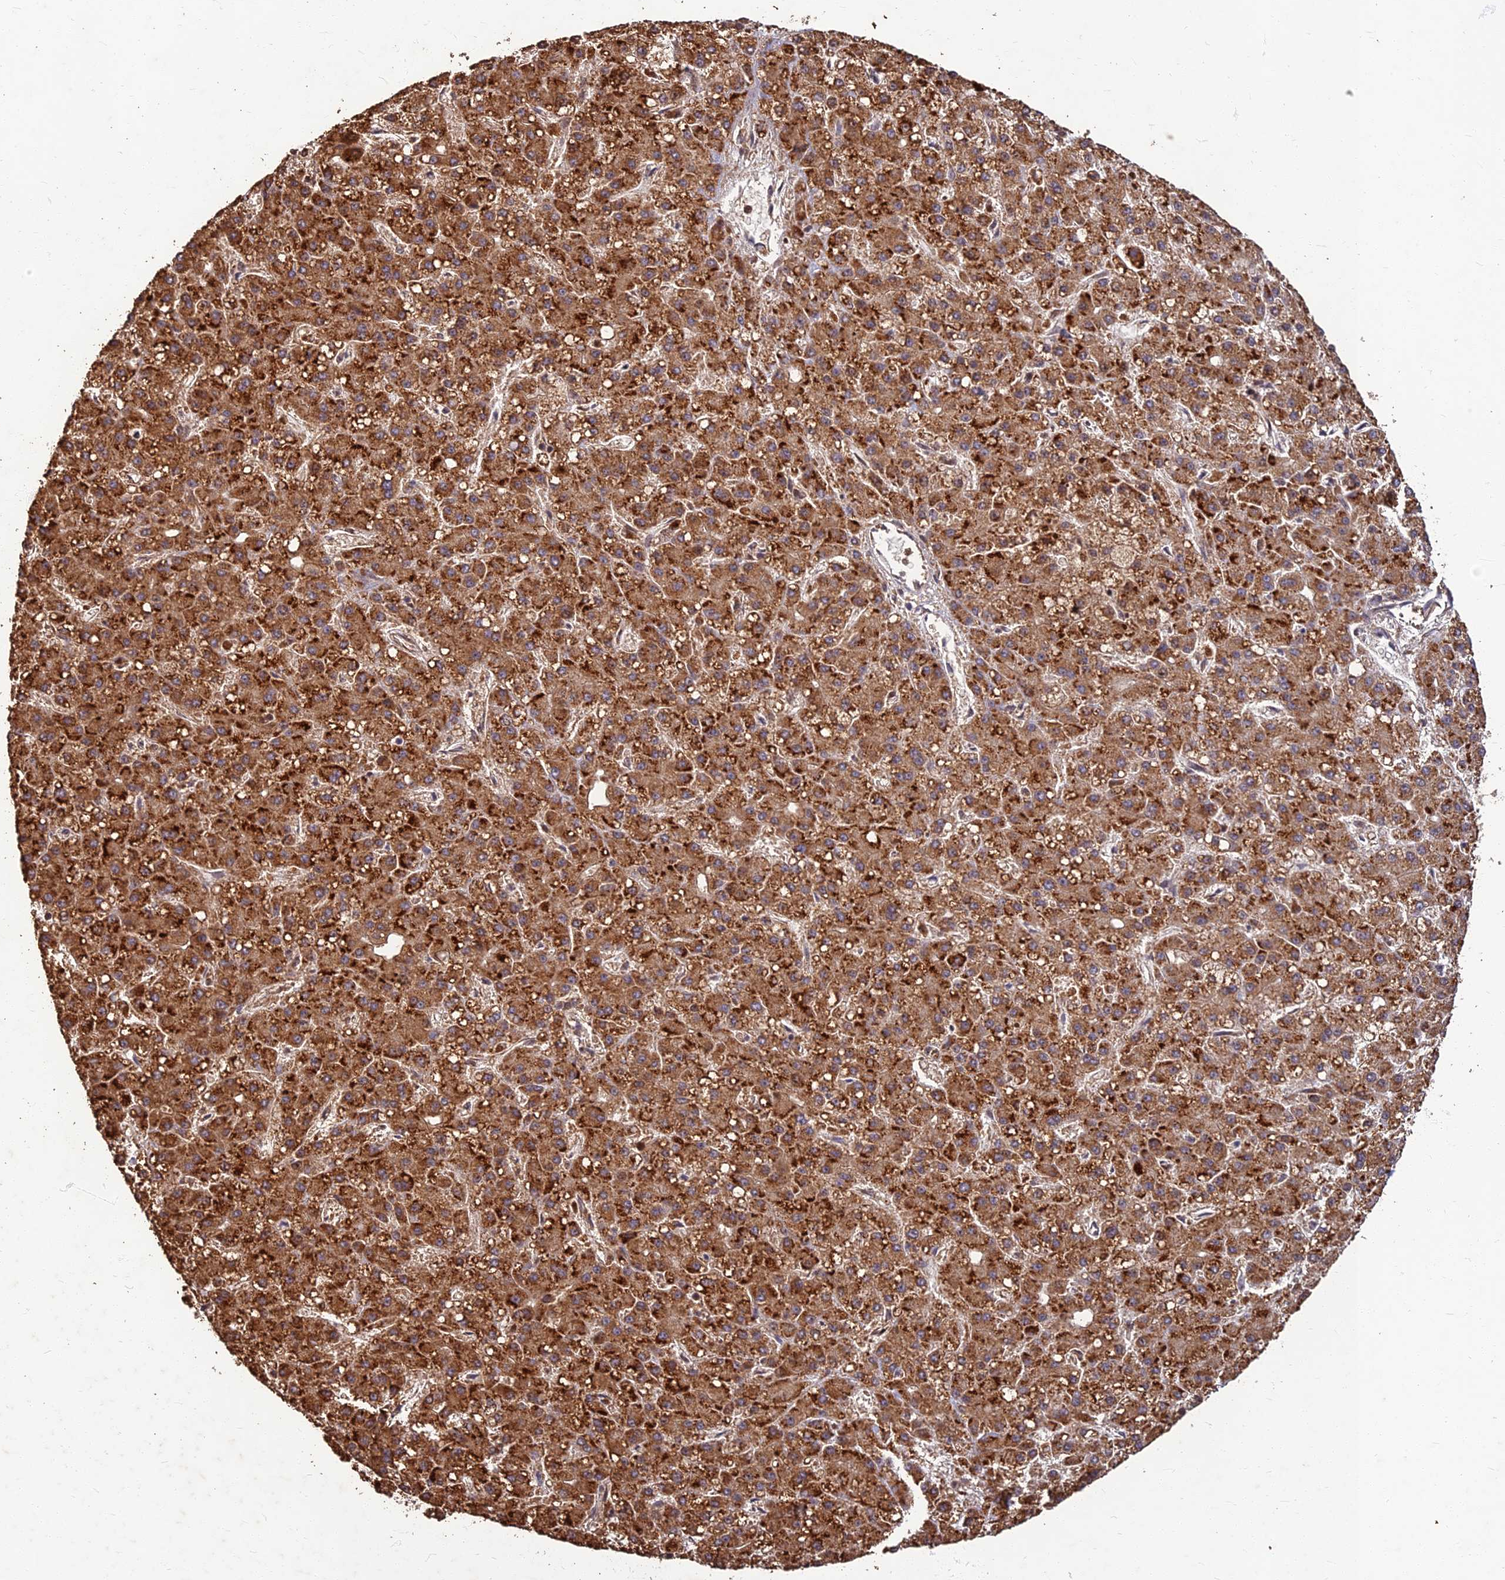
{"staining": {"intensity": "strong", "quantity": ">75%", "location": "cytoplasmic/membranous"}, "tissue": "liver cancer", "cell_type": "Tumor cells", "image_type": "cancer", "snomed": [{"axis": "morphology", "description": "Carcinoma, Hepatocellular, NOS"}, {"axis": "topography", "description": "Liver"}], "caption": "Protein expression analysis of human liver cancer reveals strong cytoplasmic/membranous positivity in approximately >75% of tumor cells. Using DAB (3,3'-diaminobenzidine) (brown) and hematoxylin (blue) stains, captured at high magnification using brightfield microscopy.", "gene": "CORO1C", "patient": {"sex": "male", "age": 67}}